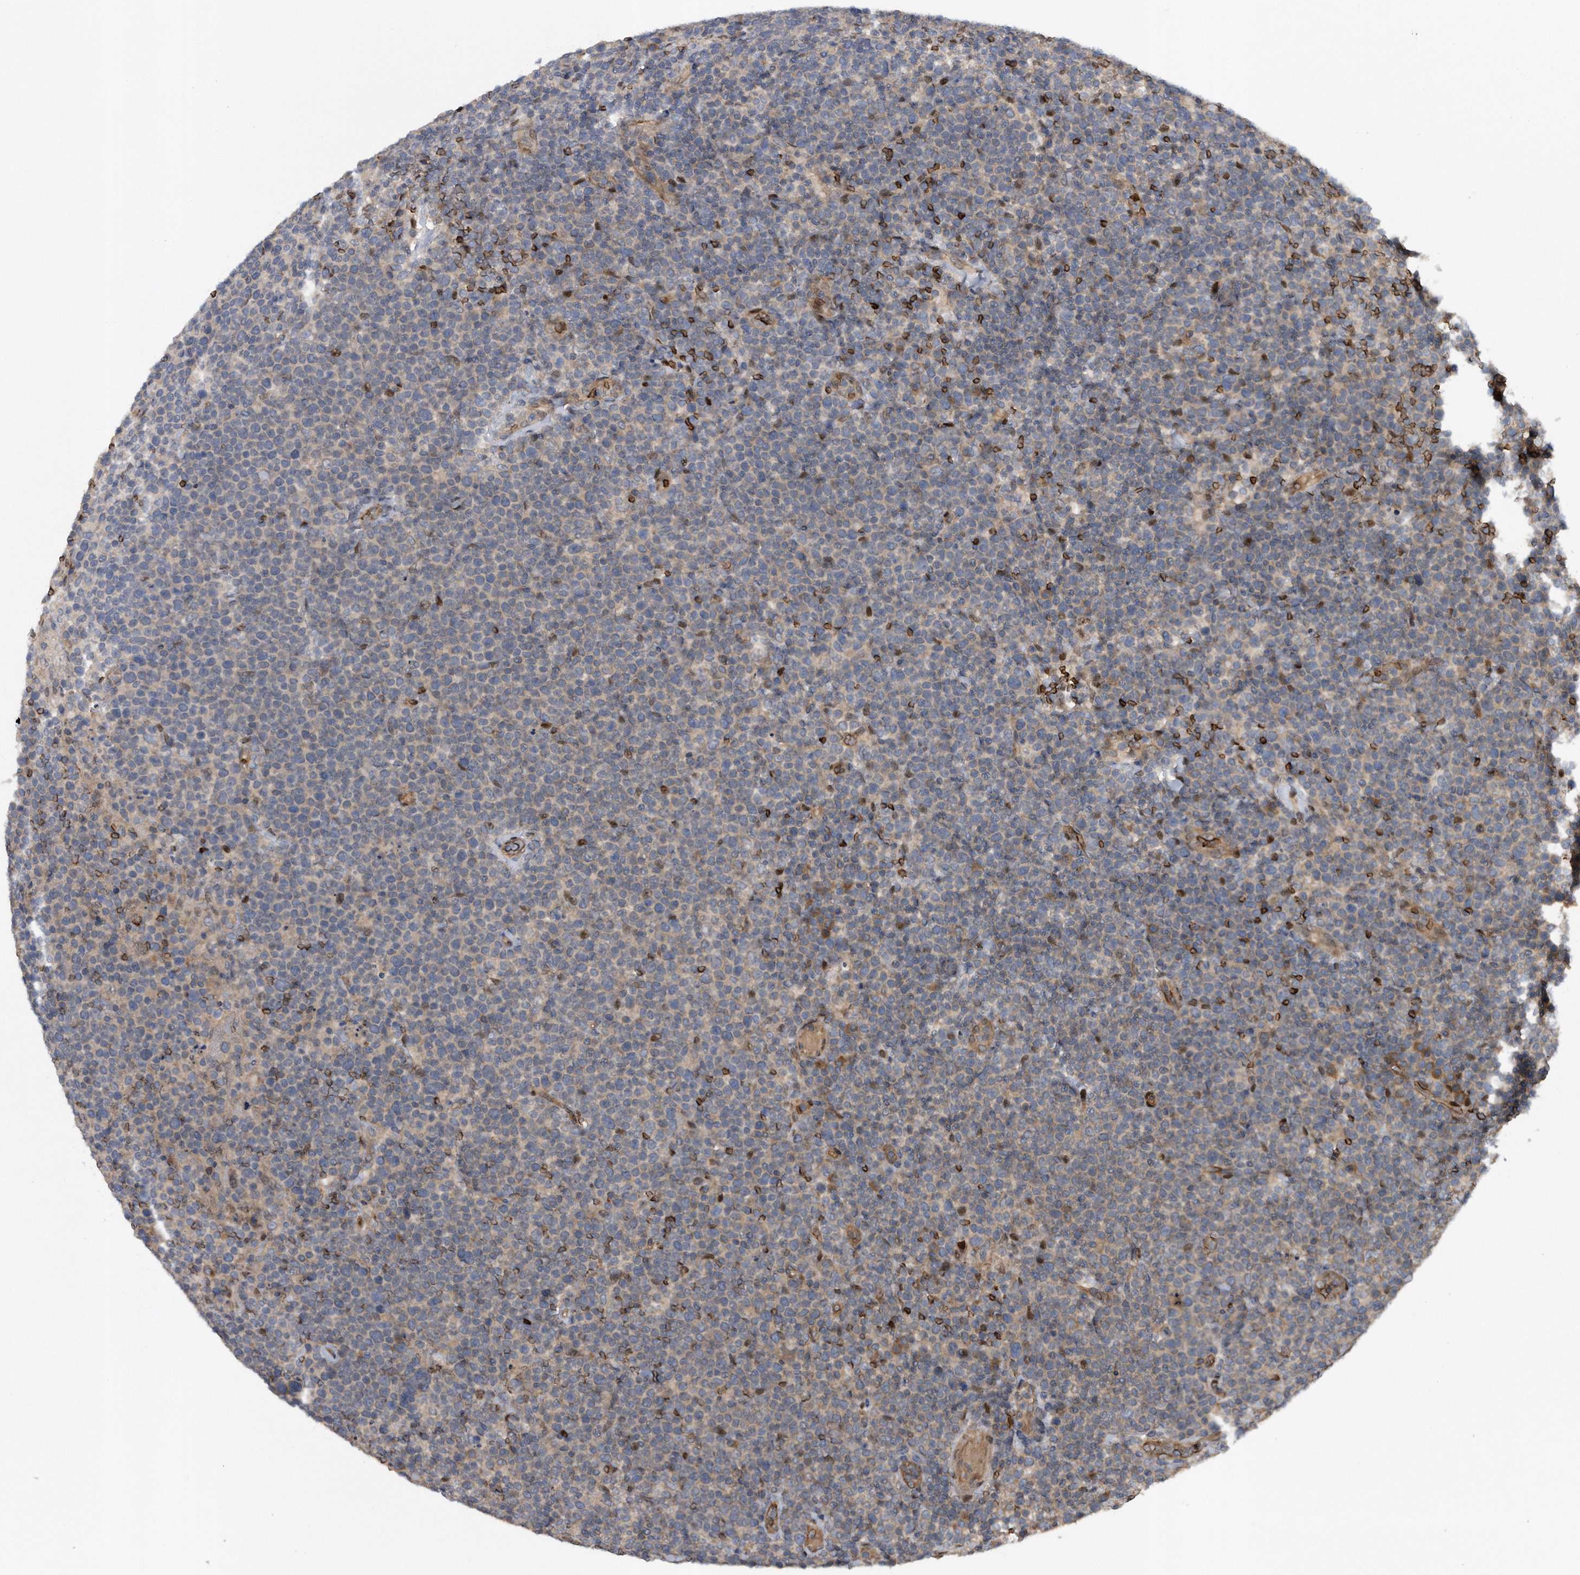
{"staining": {"intensity": "weak", "quantity": "25%-75%", "location": "cytoplasmic/membranous"}, "tissue": "lymphoma", "cell_type": "Tumor cells", "image_type": "cancer", "snomed": [{"axis": "morphology", "description": "Malignant lymphoma, non-Hodgkin's type, High grade"}, {"axis": "topography", "description": "Lymph node"}], "caption": "This is a micrograph of immunohistochemistry staining of malignant lymphoma, non-Hodgkin's type (high-grade), which shows weak staining in the cytoplasmic/membranous of tumor cells.", "gene": "ZNF79", "patient": {"sex": "male", "age": 61}}